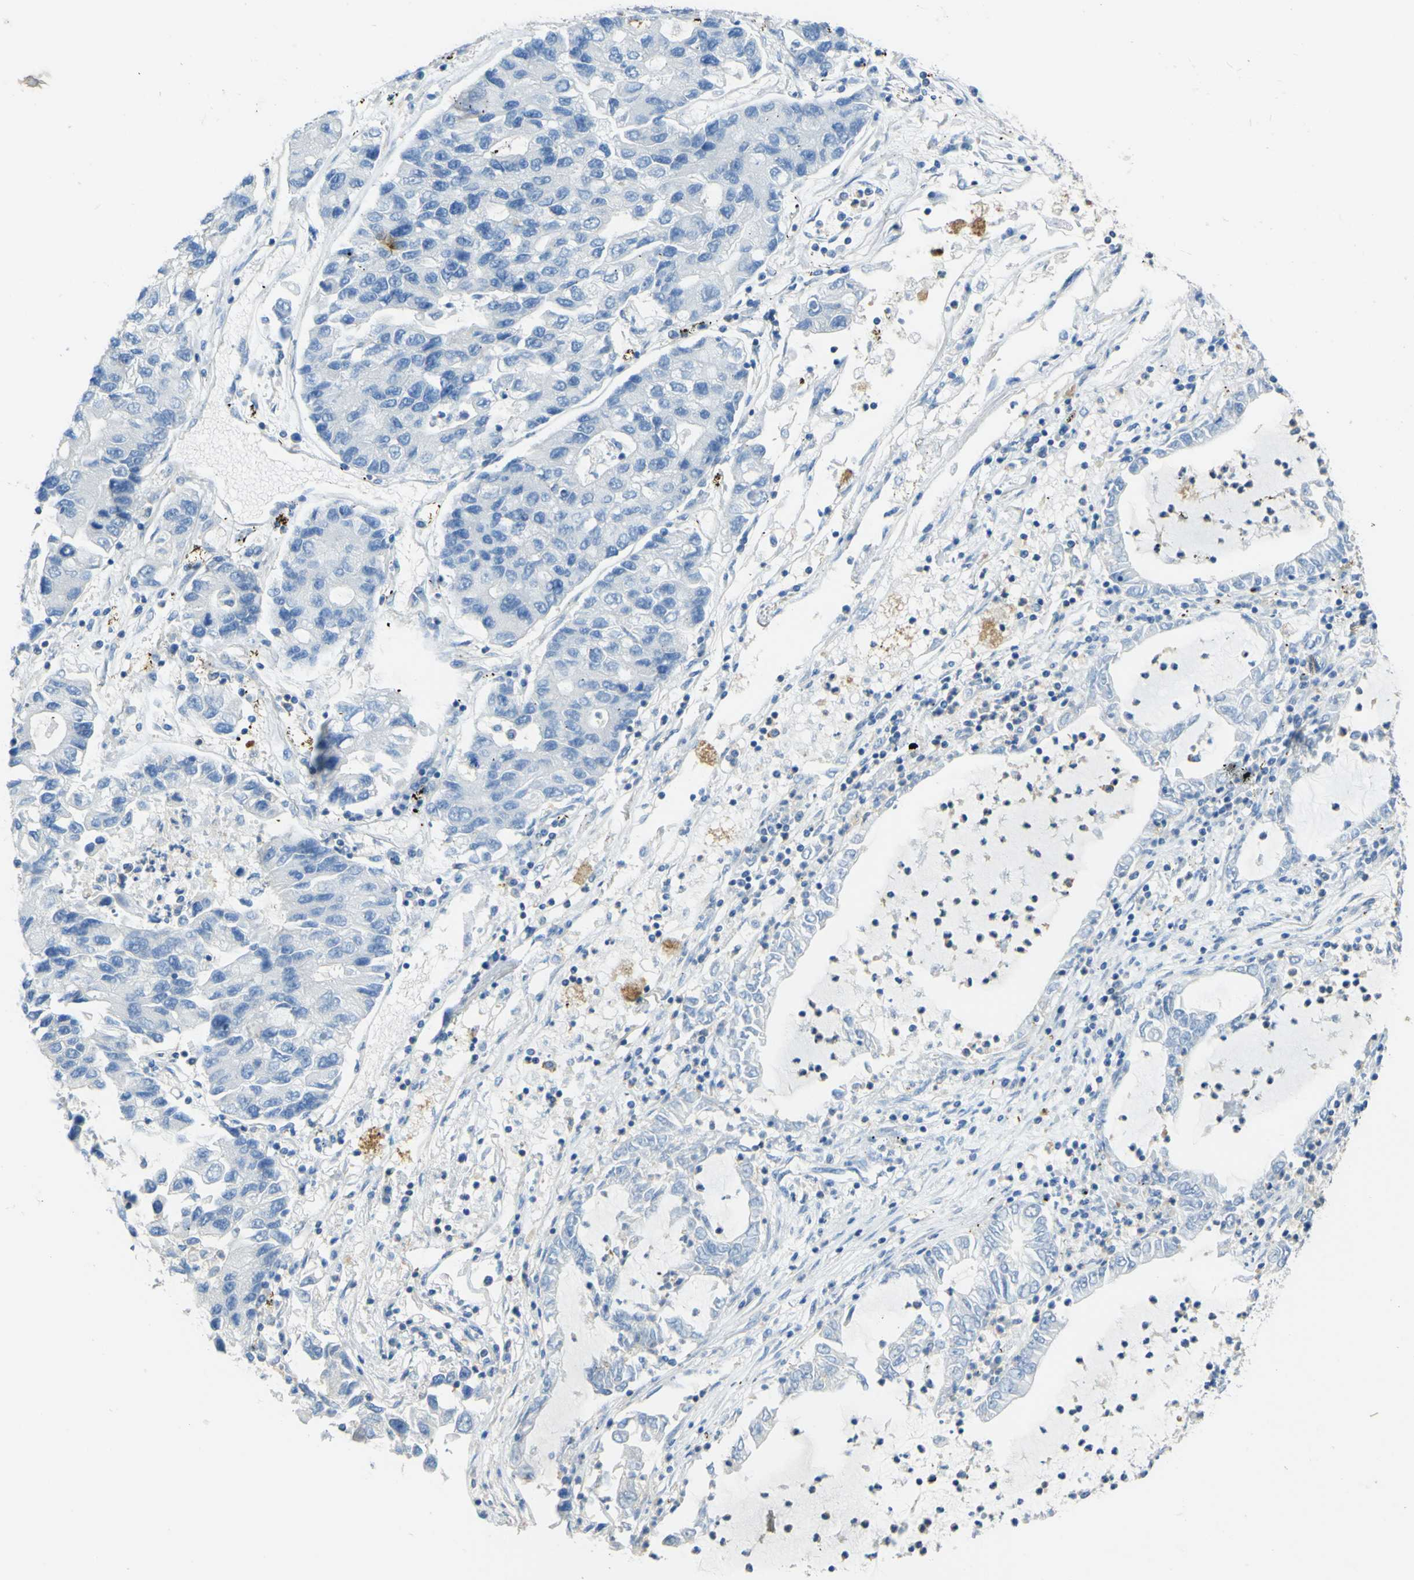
{"staining": {"intensity": "negative", "quantity": "none", "location": "none"}, "tissue": "lung cancer", "cell_type": "Tumor cells", "image_type": "cancer", "snomed": [{"axis": "morphology", "description": "Adenocarcinoma, NOS"}, {"axis": "topography", "description": "Lung"}], "caption": "High power microscopy image of an immunohistochemistry (IHC) micrograph of lung cancer (adenocarcinoma), revealing no significant staining in tumor cells.", "gene": "OGN", "patient": {"sex": "female", "age": 51}}